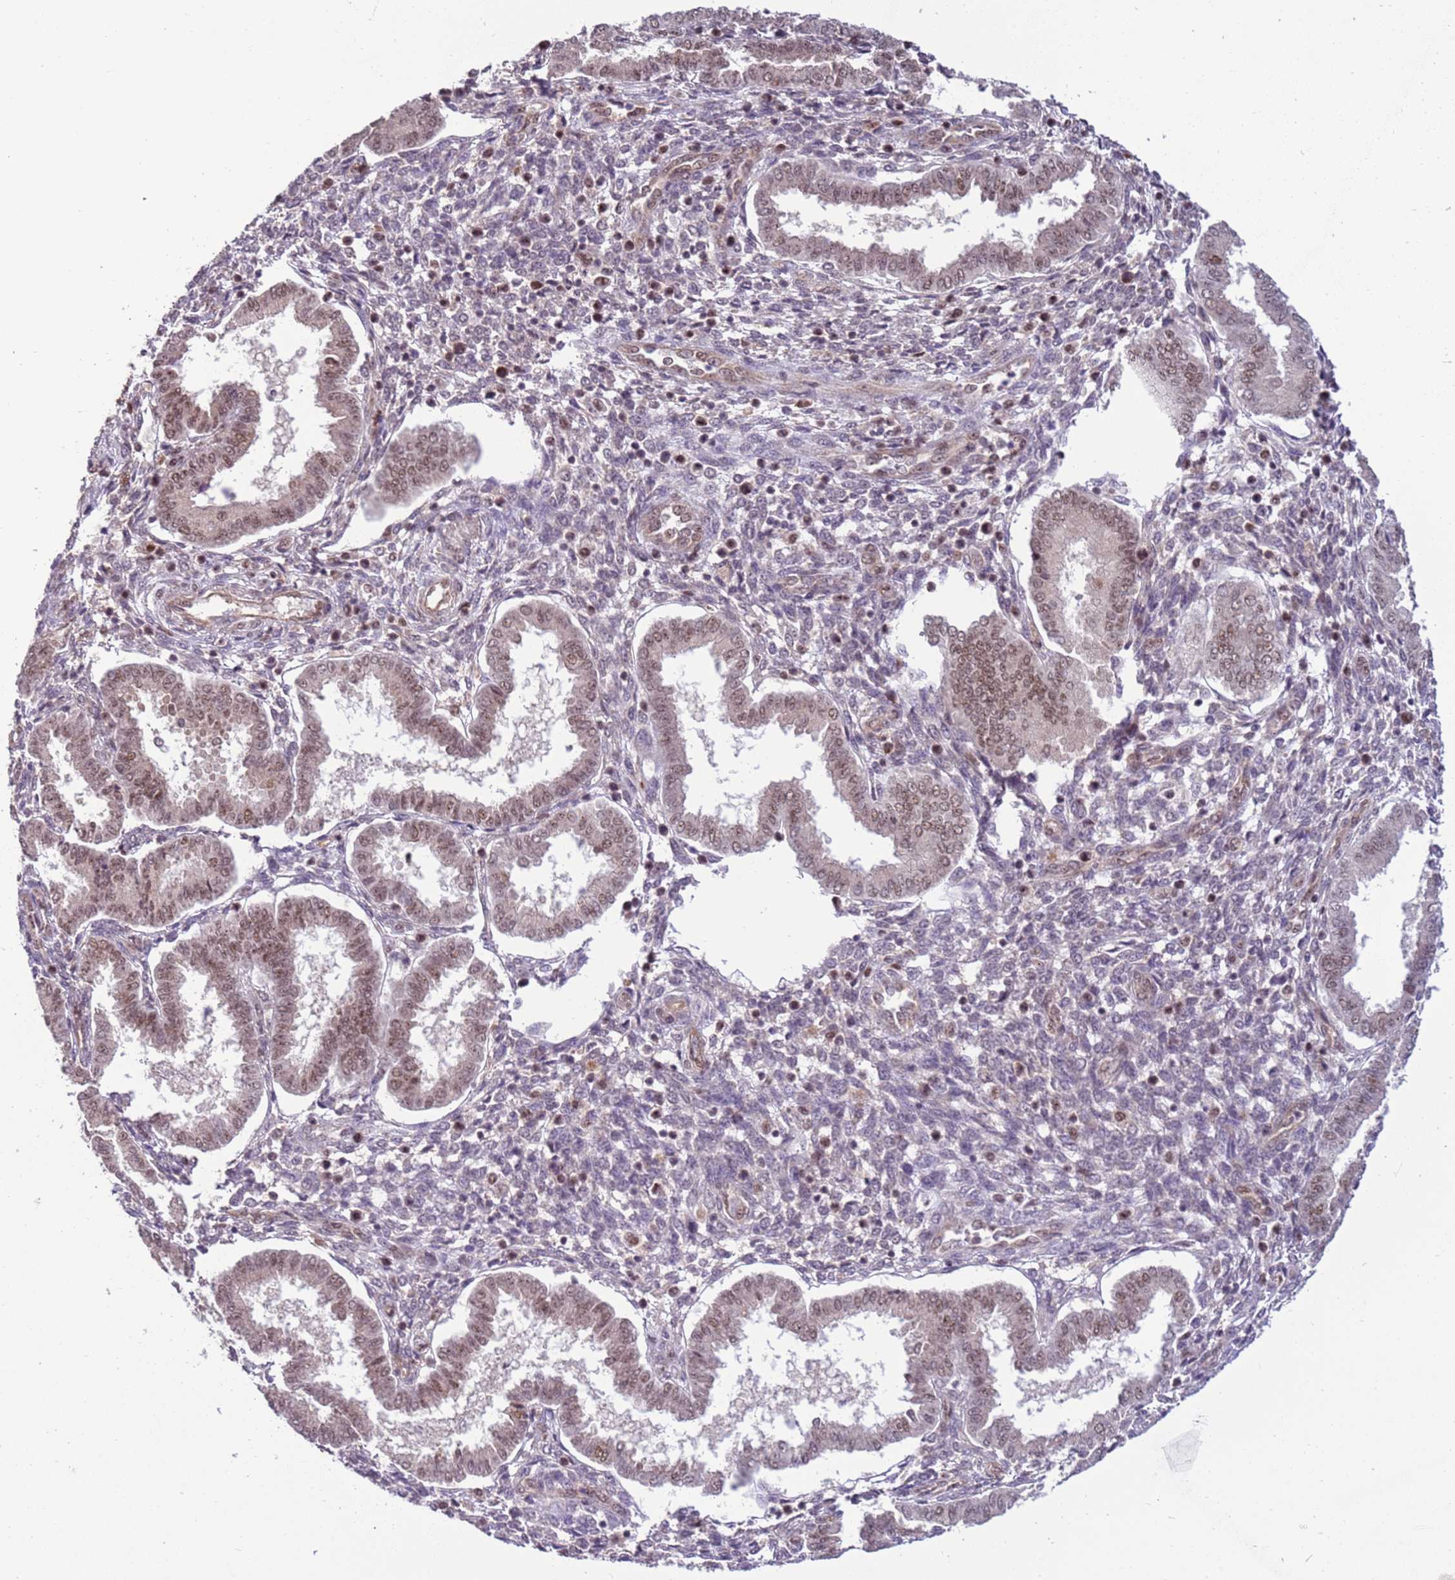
{"staining": {"intensity": "weak", "quantity": "25%-75%", "location": "nuclear"}, "tissue": "endometrium", "cell_type": "Cells in endometrial stroma", "image_type": "normal", "snomed": [{"axis": "morphology", "description": "Normal tissue, NOS"}, {"axis": "topography", "description": "Endometrium"}], "caption": "Protein staining of normal endometrium shows weak nuclear positivity in approximately 25%-75% of cells in endometrial stroma.", "gene": "PRPF6", "patient": {"sex": "female", "age": 24}}